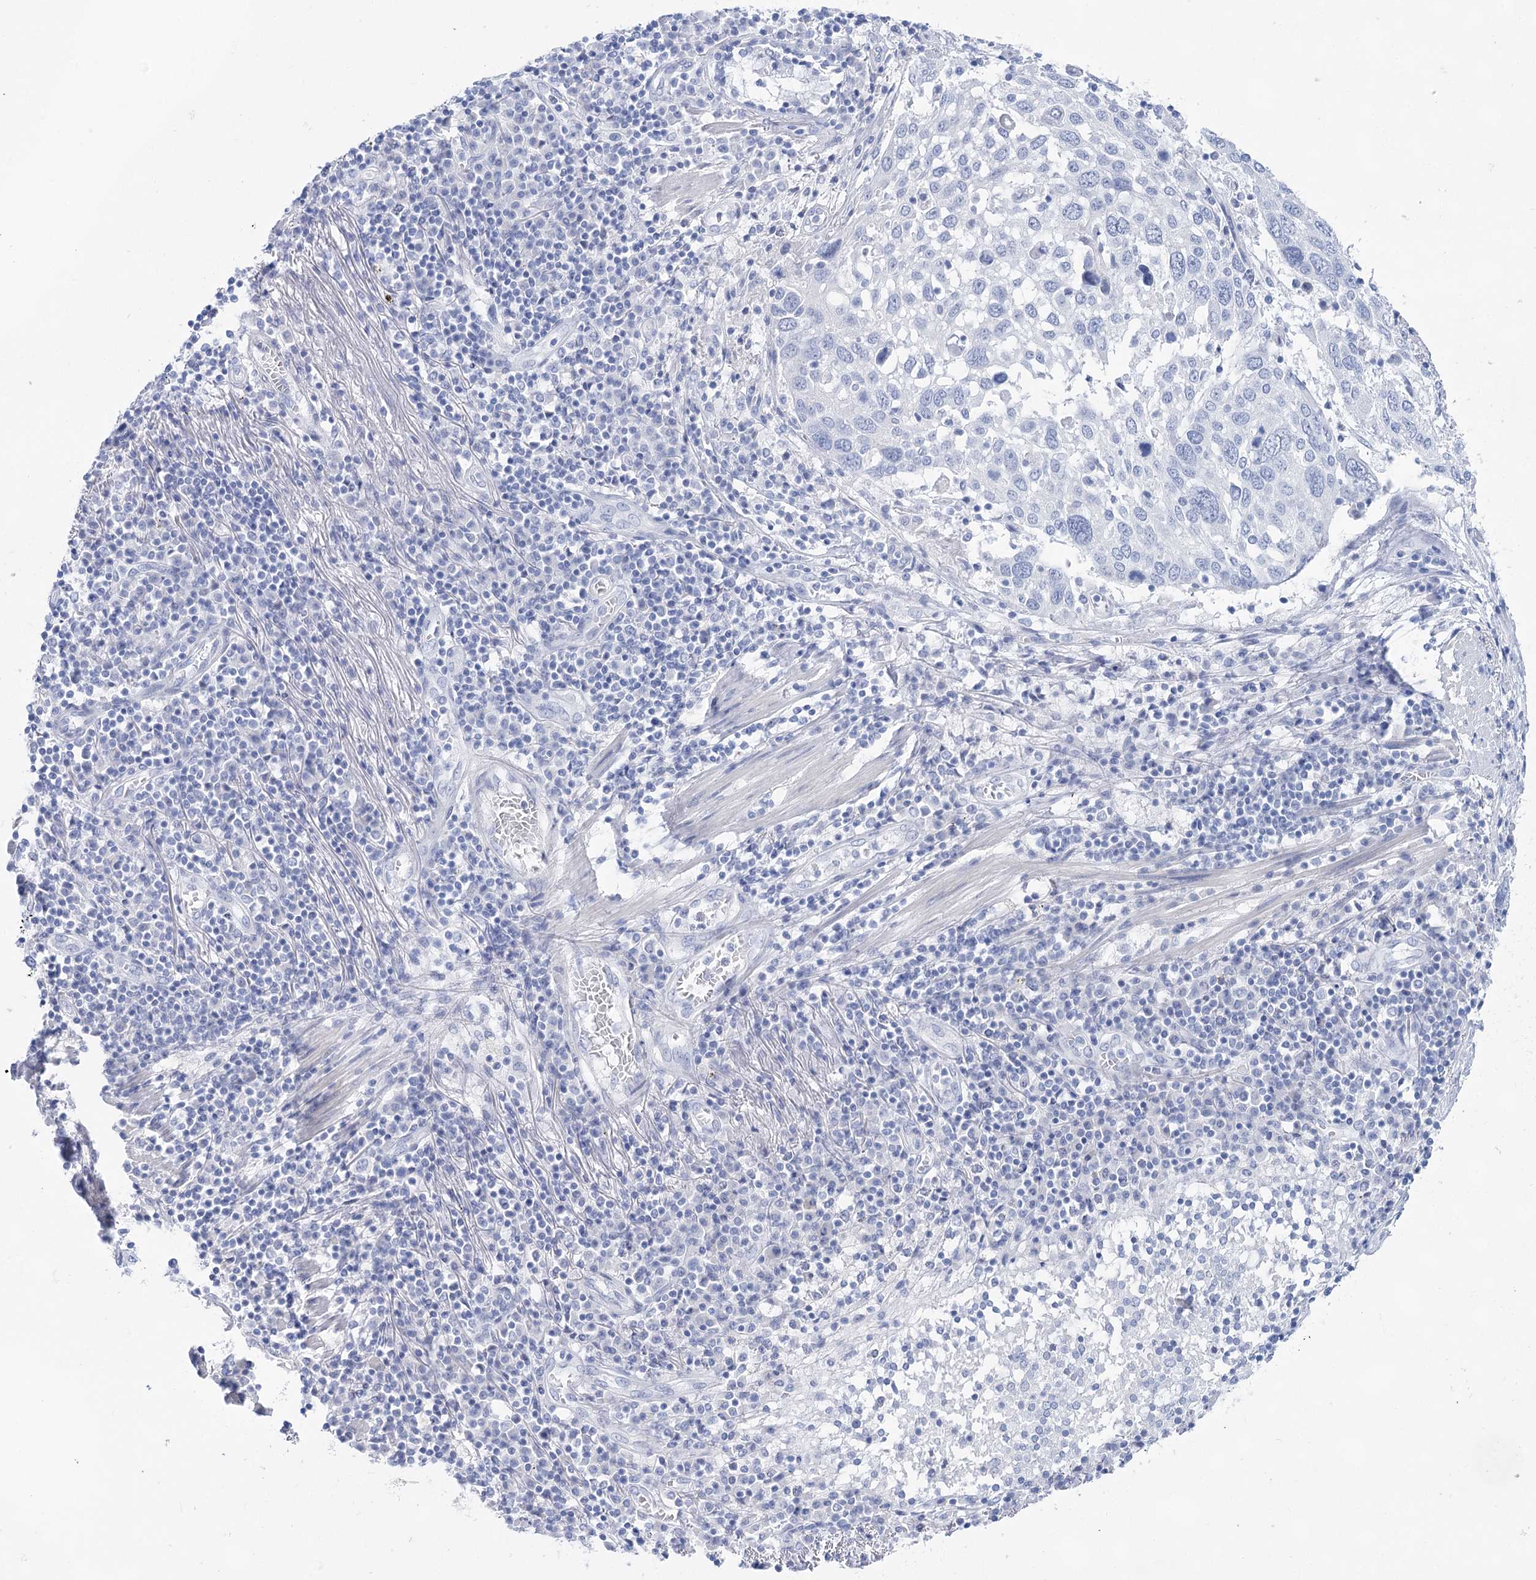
{"staining": {"intensity": "negative", "quantity": "none", "location": "none"}, "tissue": "lung cancer", "cell_type": "Tumor cells", "image_type": "cancer", "snomed": [{"axis": "morphology", "description": "Squamous cell carcinoma, NOS"}, {"axis": "topography", "description": "Lung"}], "caption": "Immunohistochemical staining of squamous cell carcinoma (lung) reveals no significant positivity in tumor cells.", "gene": "LALBA", "patient": {"sex": "male", "age": 65}}